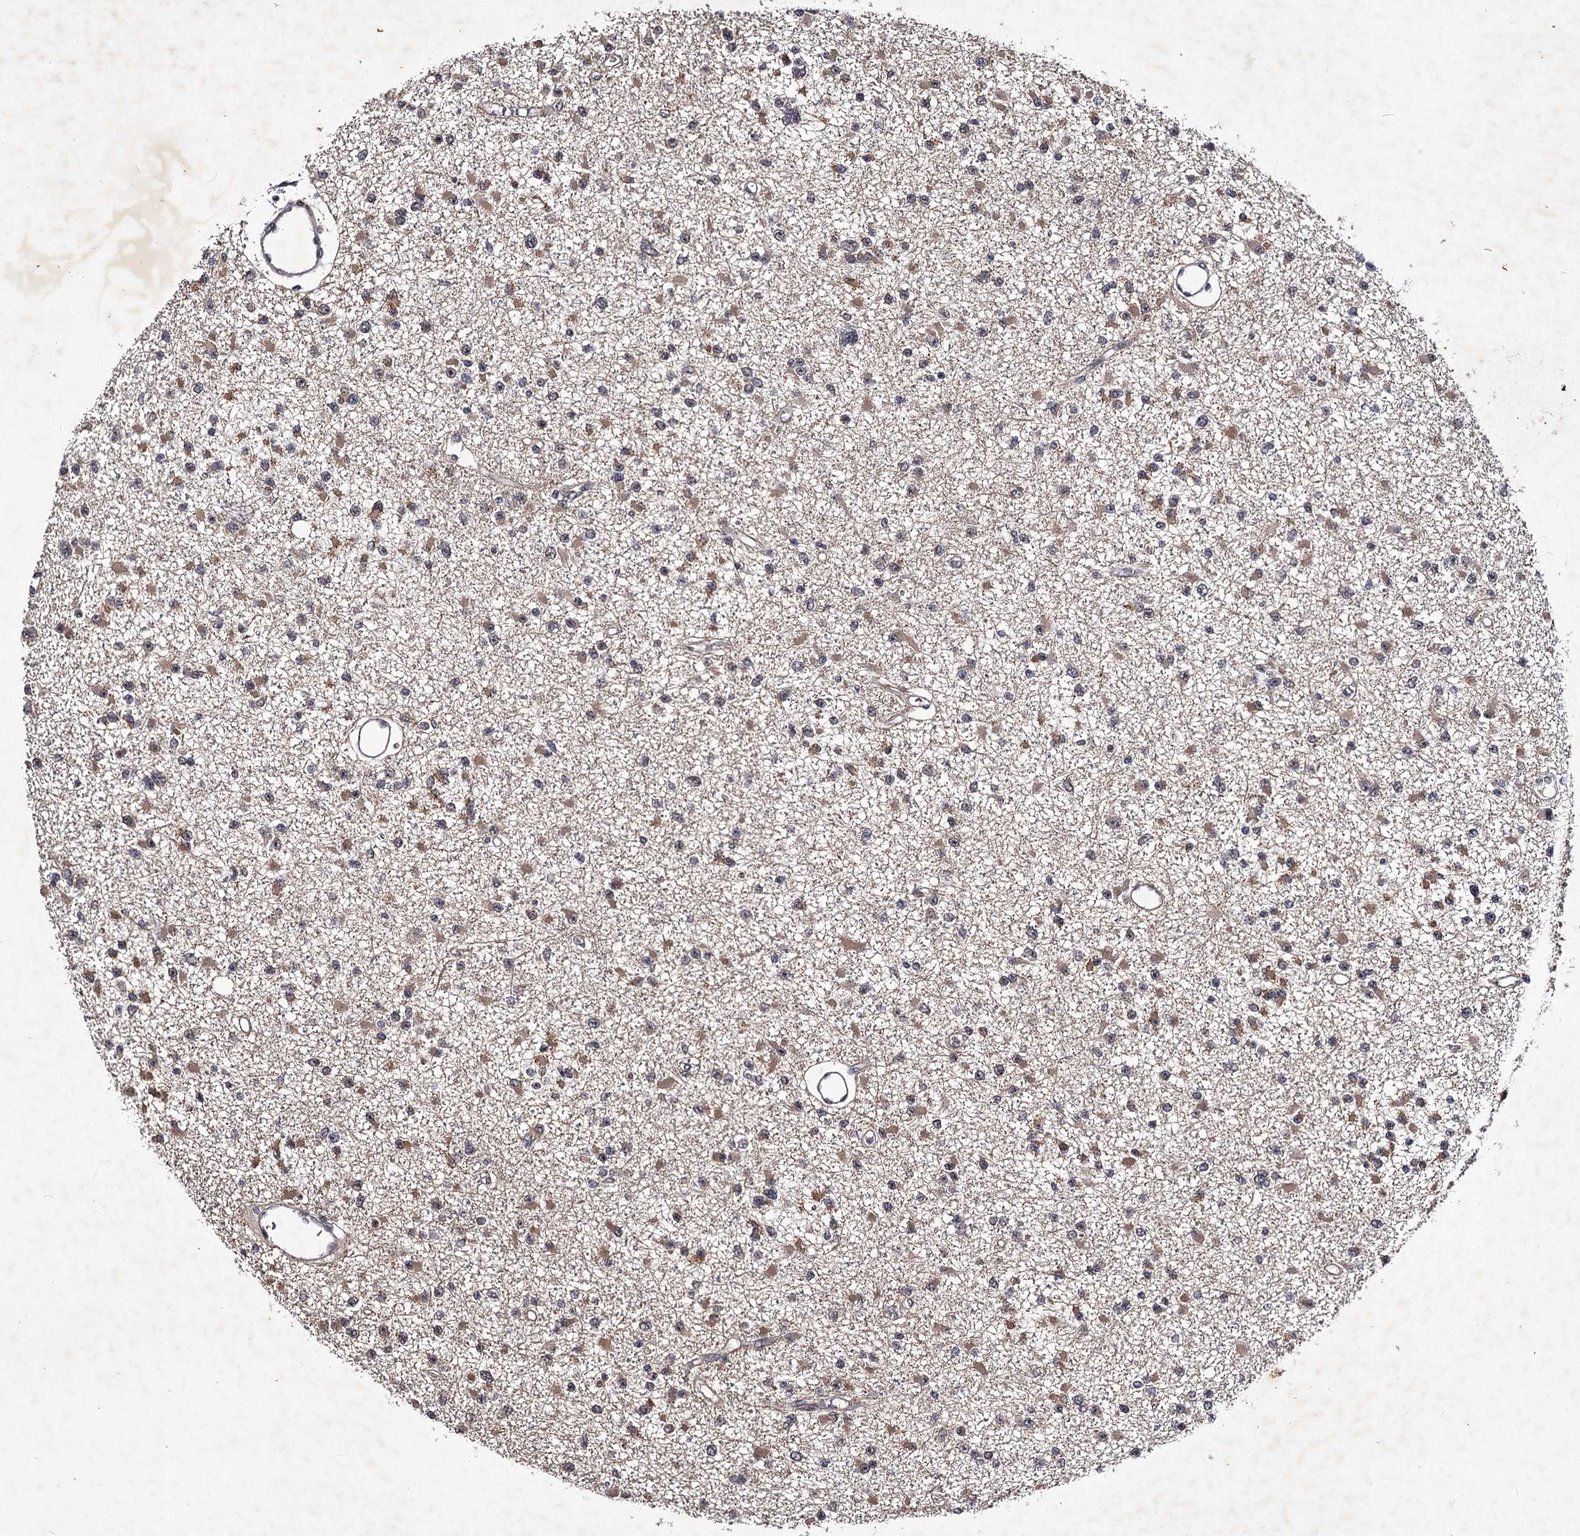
{"staining": {"intensity": "weak", "quantity": "25%-75%", "location": "cytoplasmic/membranous"}, "tissue": "glioma", "cell_type": "Tumor cells", "image_type": "cancer", "snomed": [{"axis": "morphology", "description": "Glioma, malignant, Low grade"}, {"axis": "topography", "description": "Brain"}], "caption": "Tumor cells show low levels of weak cytoplasmic/membranous expression in about 25%-75% of cells in human glioma.", "gene": "RNF44", "patient": {"sex": "female", "age": 22}}